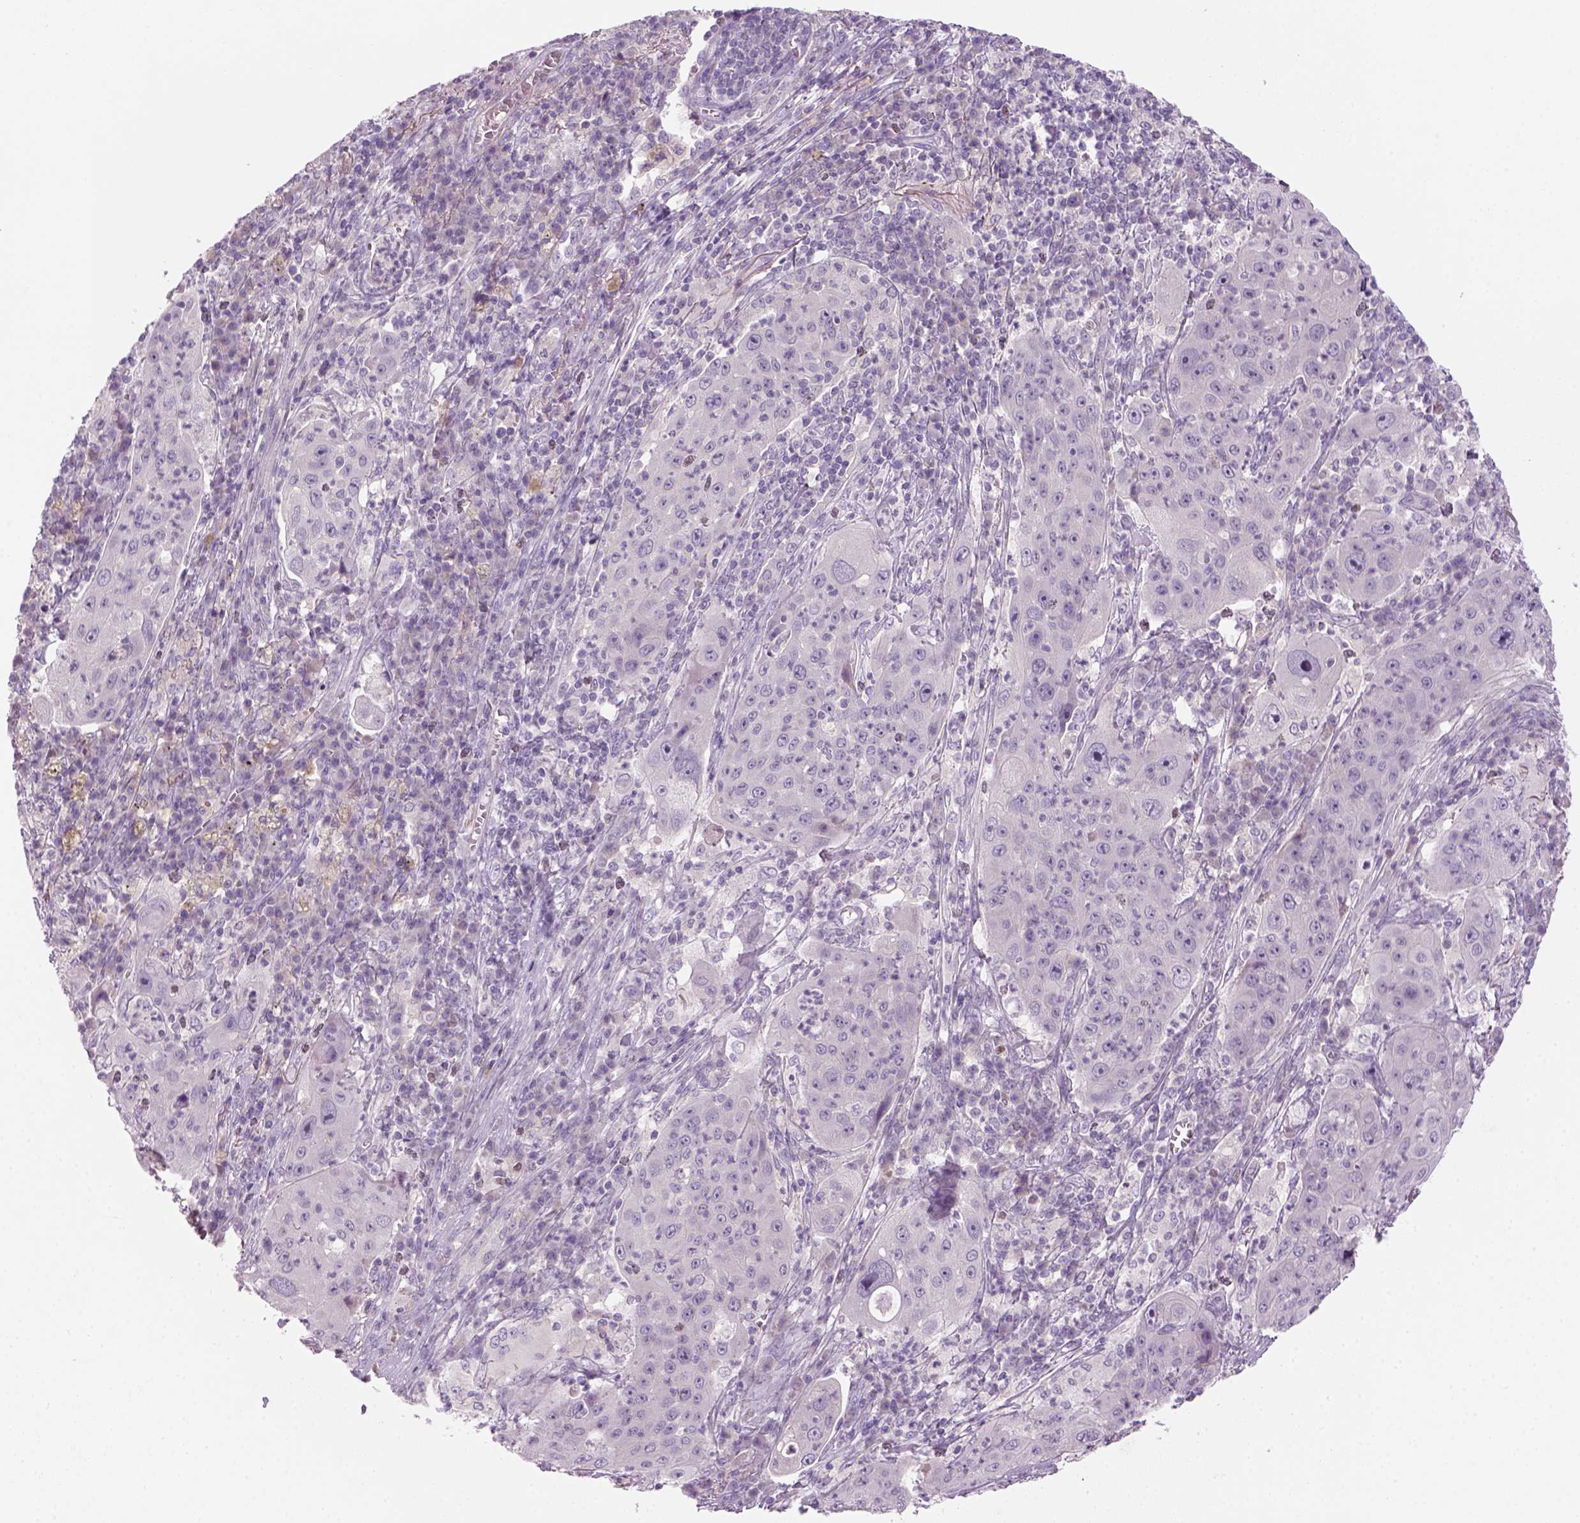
{"staining": {"intensity": "negative", "quantity": "none", "location": "none"}, "tissue": "lung cancer", "cell_type": "Tumor cells", "image_type": "cancer", "snomed": [{"axis": "morphology", "description": "Squamous cell carcinoma, NOS"}, {"axis": "topography", "description": "Lung"}], "caption": "DAB (3,3'-diaminobenzidine) immunohistochemical staining of lung squamous cell carcinoma reveals no significant staining in tumor cells.", "gene": "GFI1B", "patient": {"sex": "female", "age": 59}}